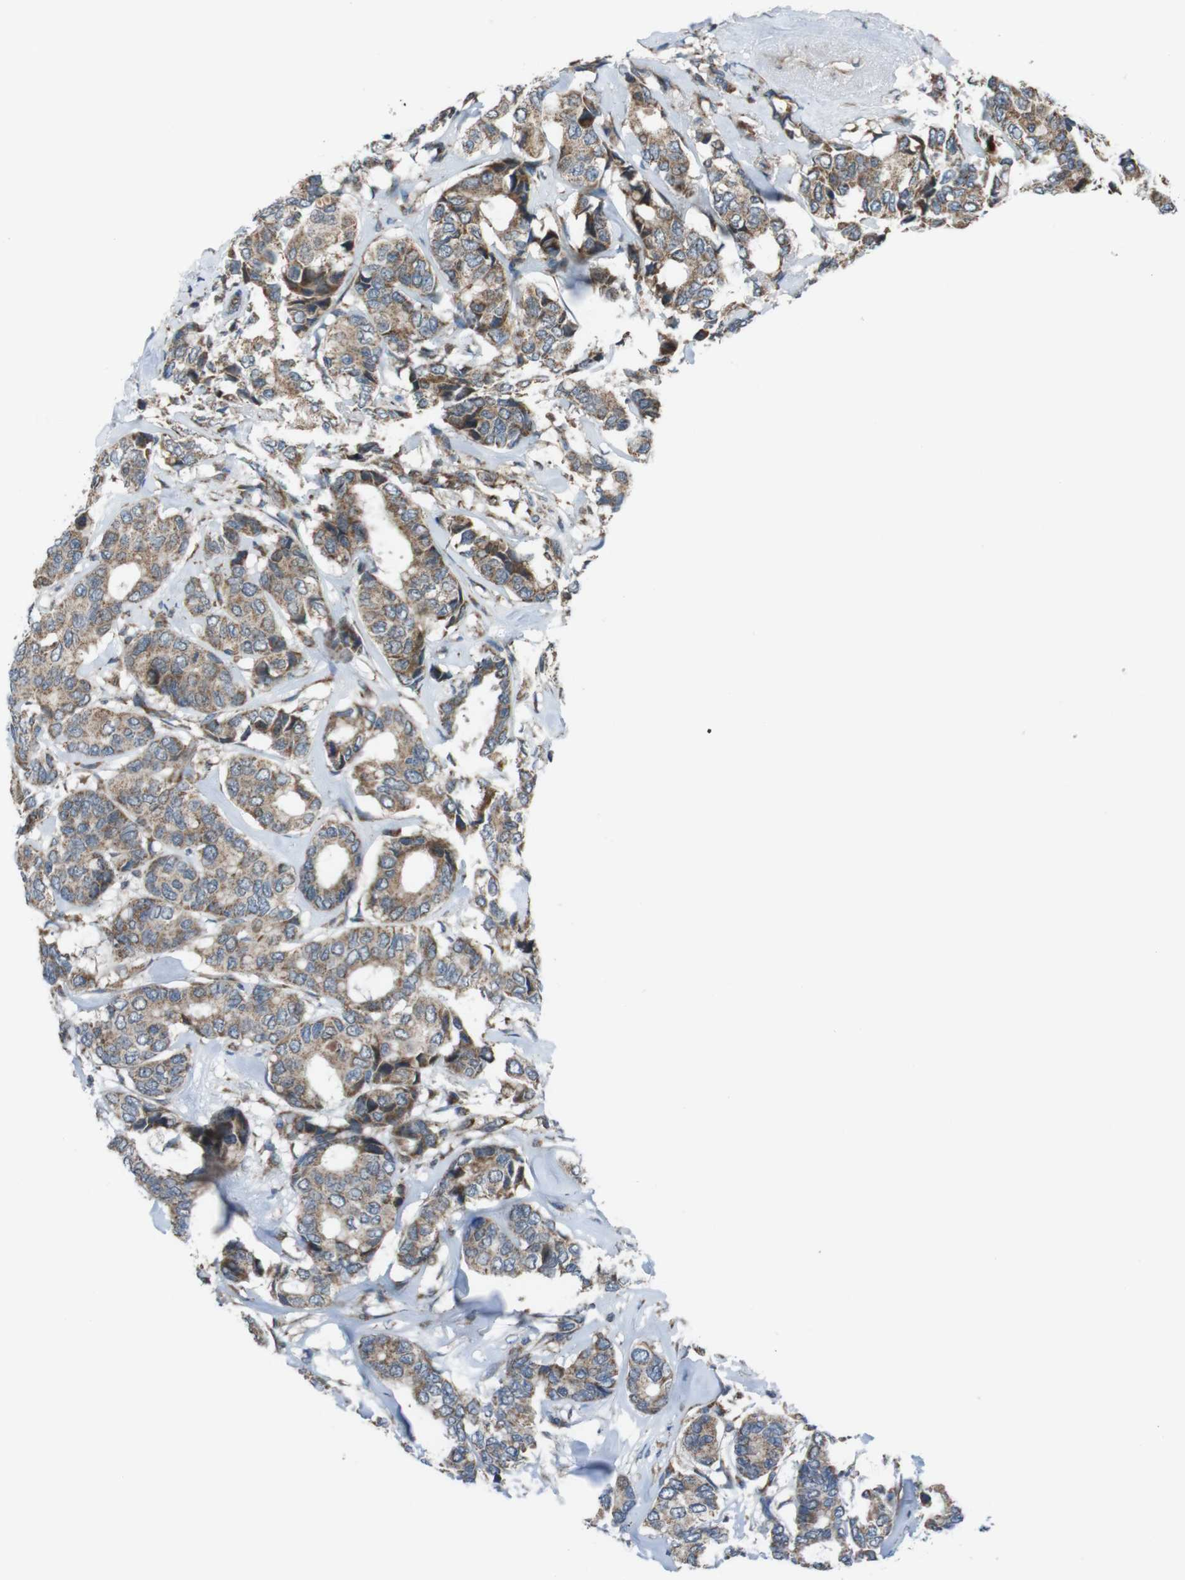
{"staining": {"intensity": "moderate", "quantity": ">75%", "location": "cytoplasmic/membranous"}, "tissue": "breast cancer", "cell_type": "Tumor cells", "image_type": "cancer", "snomed": [{"axis": "morphology", "description": "Duct carcinoma"}, {"axis": "topography", "description": "Breast"}], "caption": "This is an image of immunohistochemistry staining of breast infiltrating ductal carcinoma, which shows moderate staining in the cytoplasmic/membranous of tumor cells.", "gene": "GIMAP8", "patient": {"sex": "female", "age": 87}}